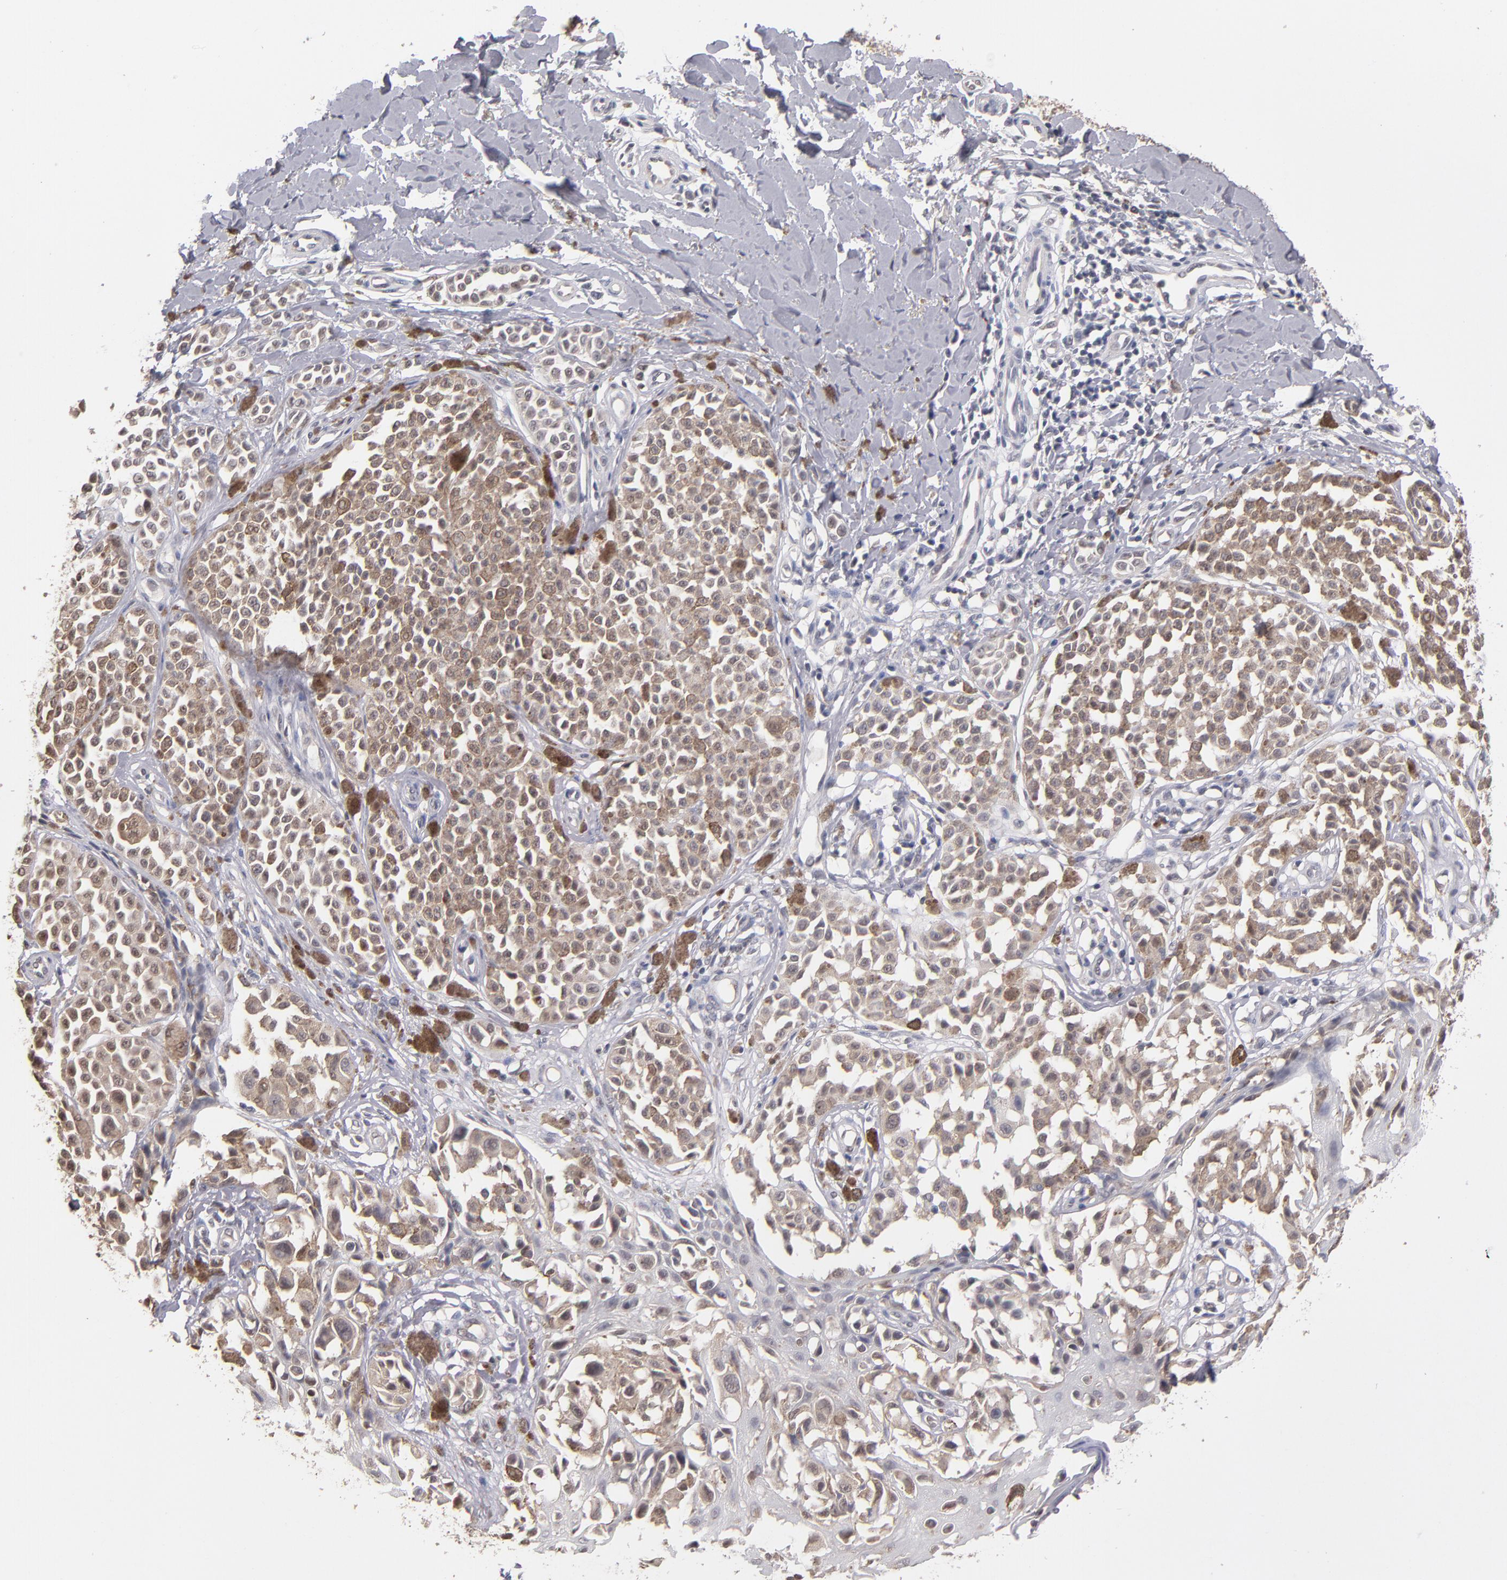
{"staining": {"intensity": "weak", "quantity": "25%-75%", "location": "cytoplasmic/membranous"}, "tissue": "melanoma", "cell_type": "Tumor cells", "image_type": "cancer", "snomed": [{"axis": "morphology", "description": "Malignant melanoma, NOS"}, {"axis": "topography", "description": "Skin"}], "caption": "An immunohistochemistry (IHC) histopathology image of tumor tissue is shown. Protein staining in brown shows weak cytoplasmic/membranous positivity in melanoma within tumor cells.", "gene": "PSMD10", "patient": {"sex": "female", "age": 38}}